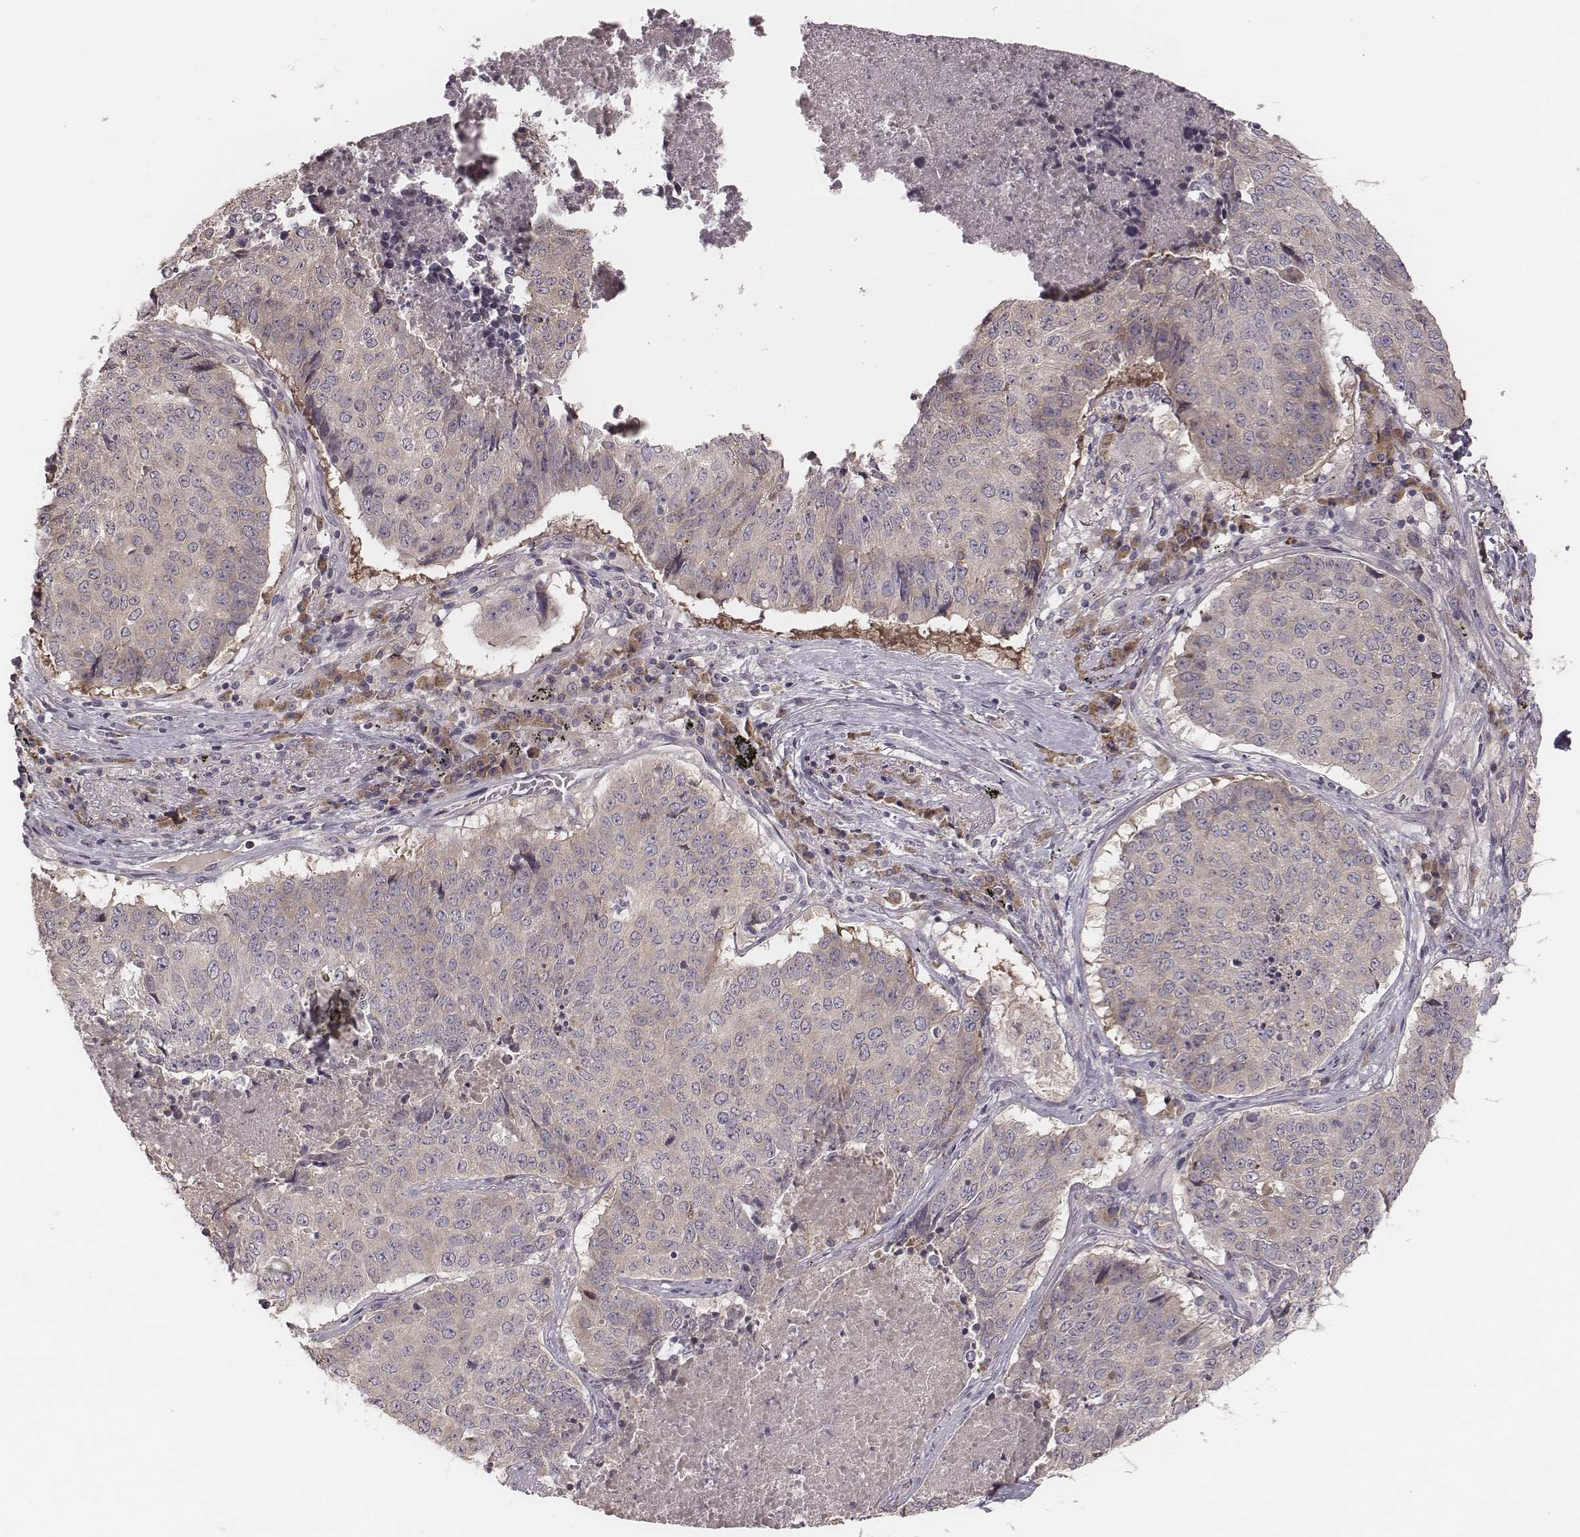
{"staining": {"intensity": "weak", "quantity": "<25%", "location": "cytoplasmic/membranous"}, "tissue": "lung cancer", "cell_type": "Tumor cells", "image_type": "cancer", "snomed": [{"axis": "morphology", "description": "Normal tissue, NOS"}, {"axis": "morphology", "description": "Squamous cell carcinoma, NOS"}, {"axis": "topography", "description": "Bronchus"}, {"axis": "topography", "description": "Lung"}], "caption": "Tumor cells are negative for protein expression in human lung cancer (squamous cell carcinoma). Nuclei are stained in blue.", "gene": "P2RX5", "patient": {"sex": "male", "age": 64}}